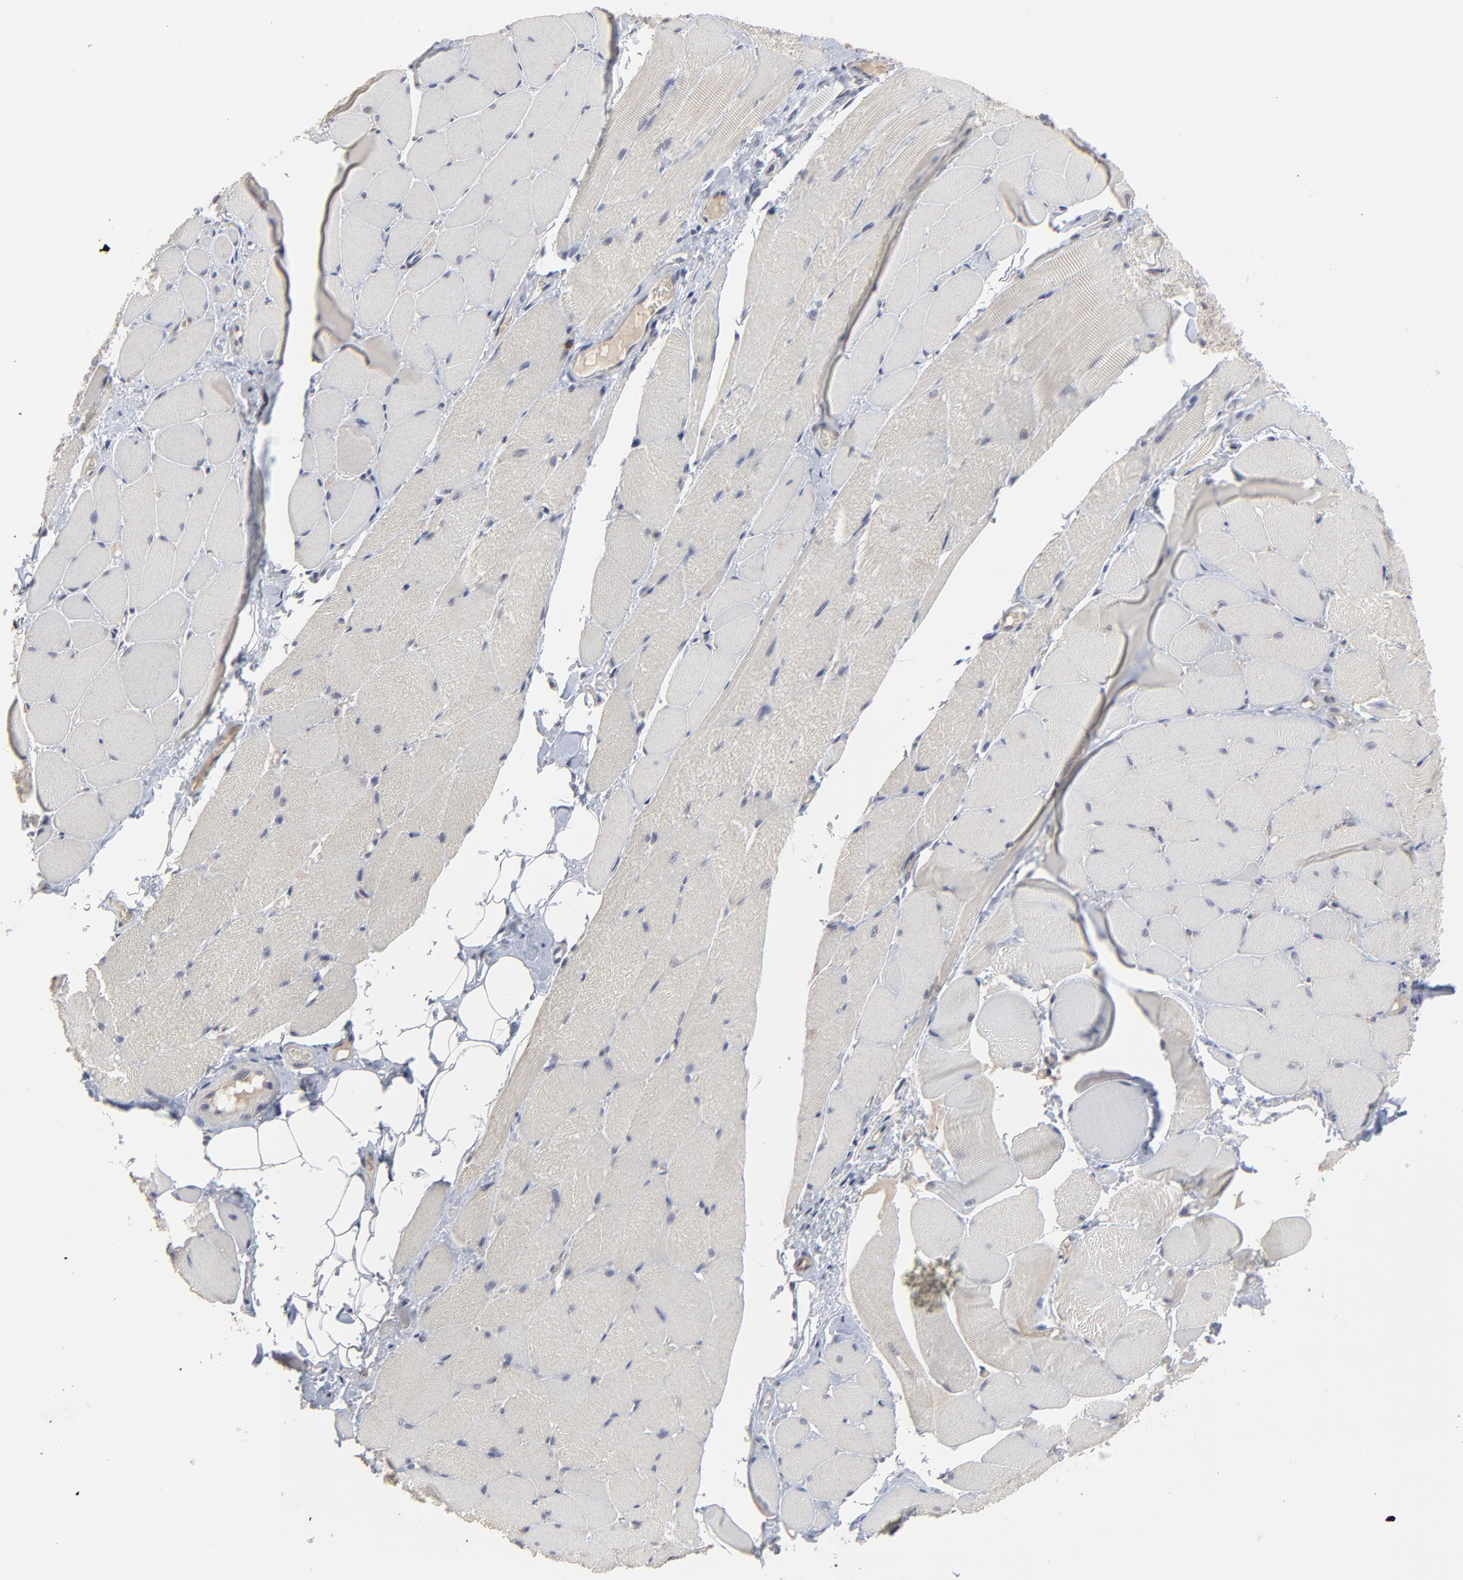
{"staining": {"intensity": "negative", "quantity": "none", "location": "none"}, "tissue": "skeletal muscle", "cell_type": "Myocytes", "image_type": "normal", "snomed": [{"axis": "morphology", "description": "Normal tissue, NOS"}, {"axis": "topography", "description": "Skeletal muscle"}, {"axis": "topography", "description": "Peripheral nerve tissue"}], "caption": "Immunohistochemistry (IHC) of unremarkable skeletal muscle exhibits no staining in myocytes.", "gene": "FAM199X", "patient": {"sex": "female", "age": 84}}